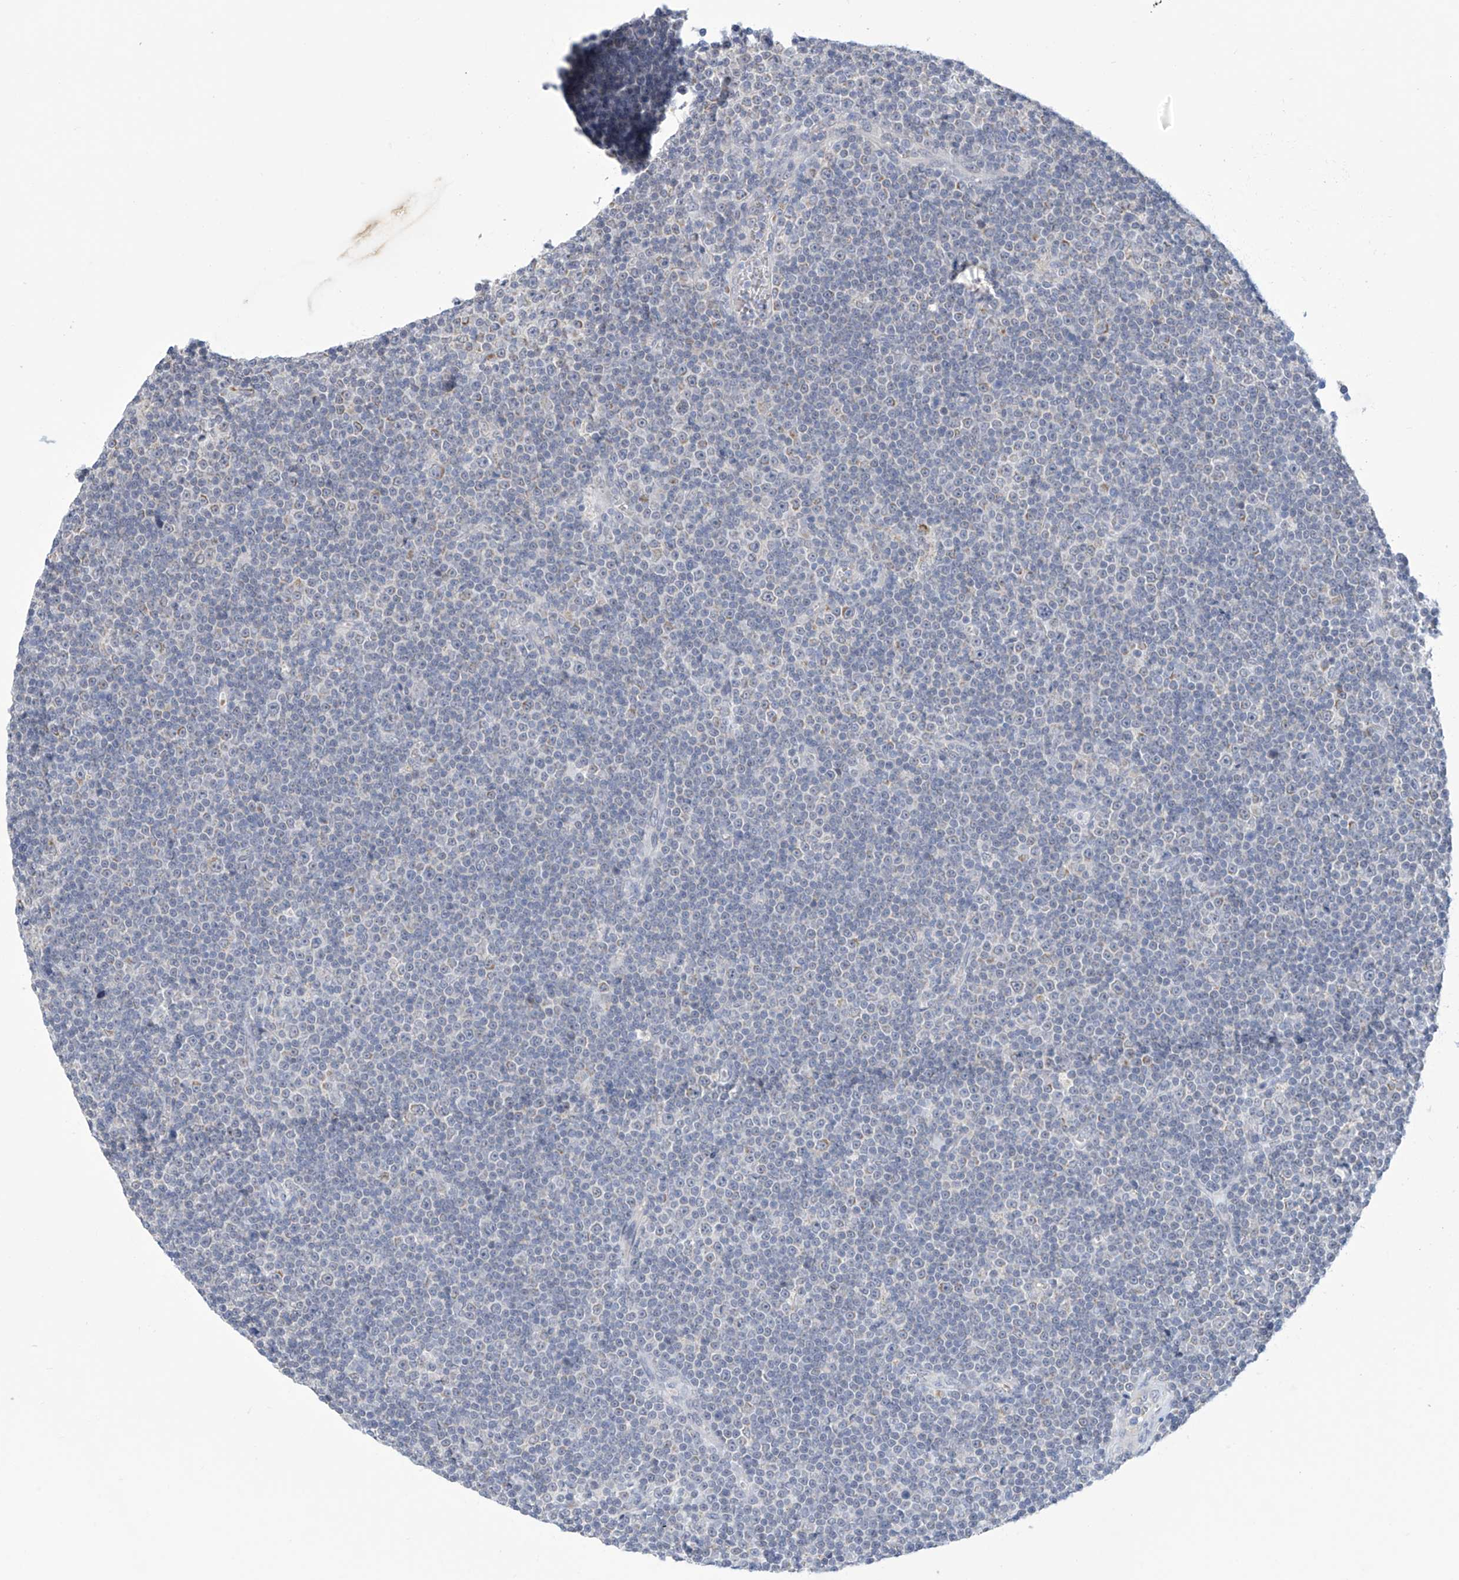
{"staining": {"intensity": "negative", "quantity": "none", "location": "none"}, "tissue": "lymphoma", "cell_type": "Tumor cells", "image_type": "cancer", "snomed": [{"axis": "morphology", "description": "Malignant lymphoma, non-Hodgkin's type, Low grade"}, {"axis": "topography", "description": "Lymph node"}], "caption": "Immunohistochemical staining of human malignant lymphoma, non-Hodgkin's type (low-grade) shows no significant staining in tumor cells. The staining was performed using DAB (3,3'-diaminobenzidine) to visualize the protein expression in brown, while the nuclei were stained in blue with hematoxylin (Magnification: 20x).", "gene": "IBA57", "patient": {"sex": "female", "age": 67}}